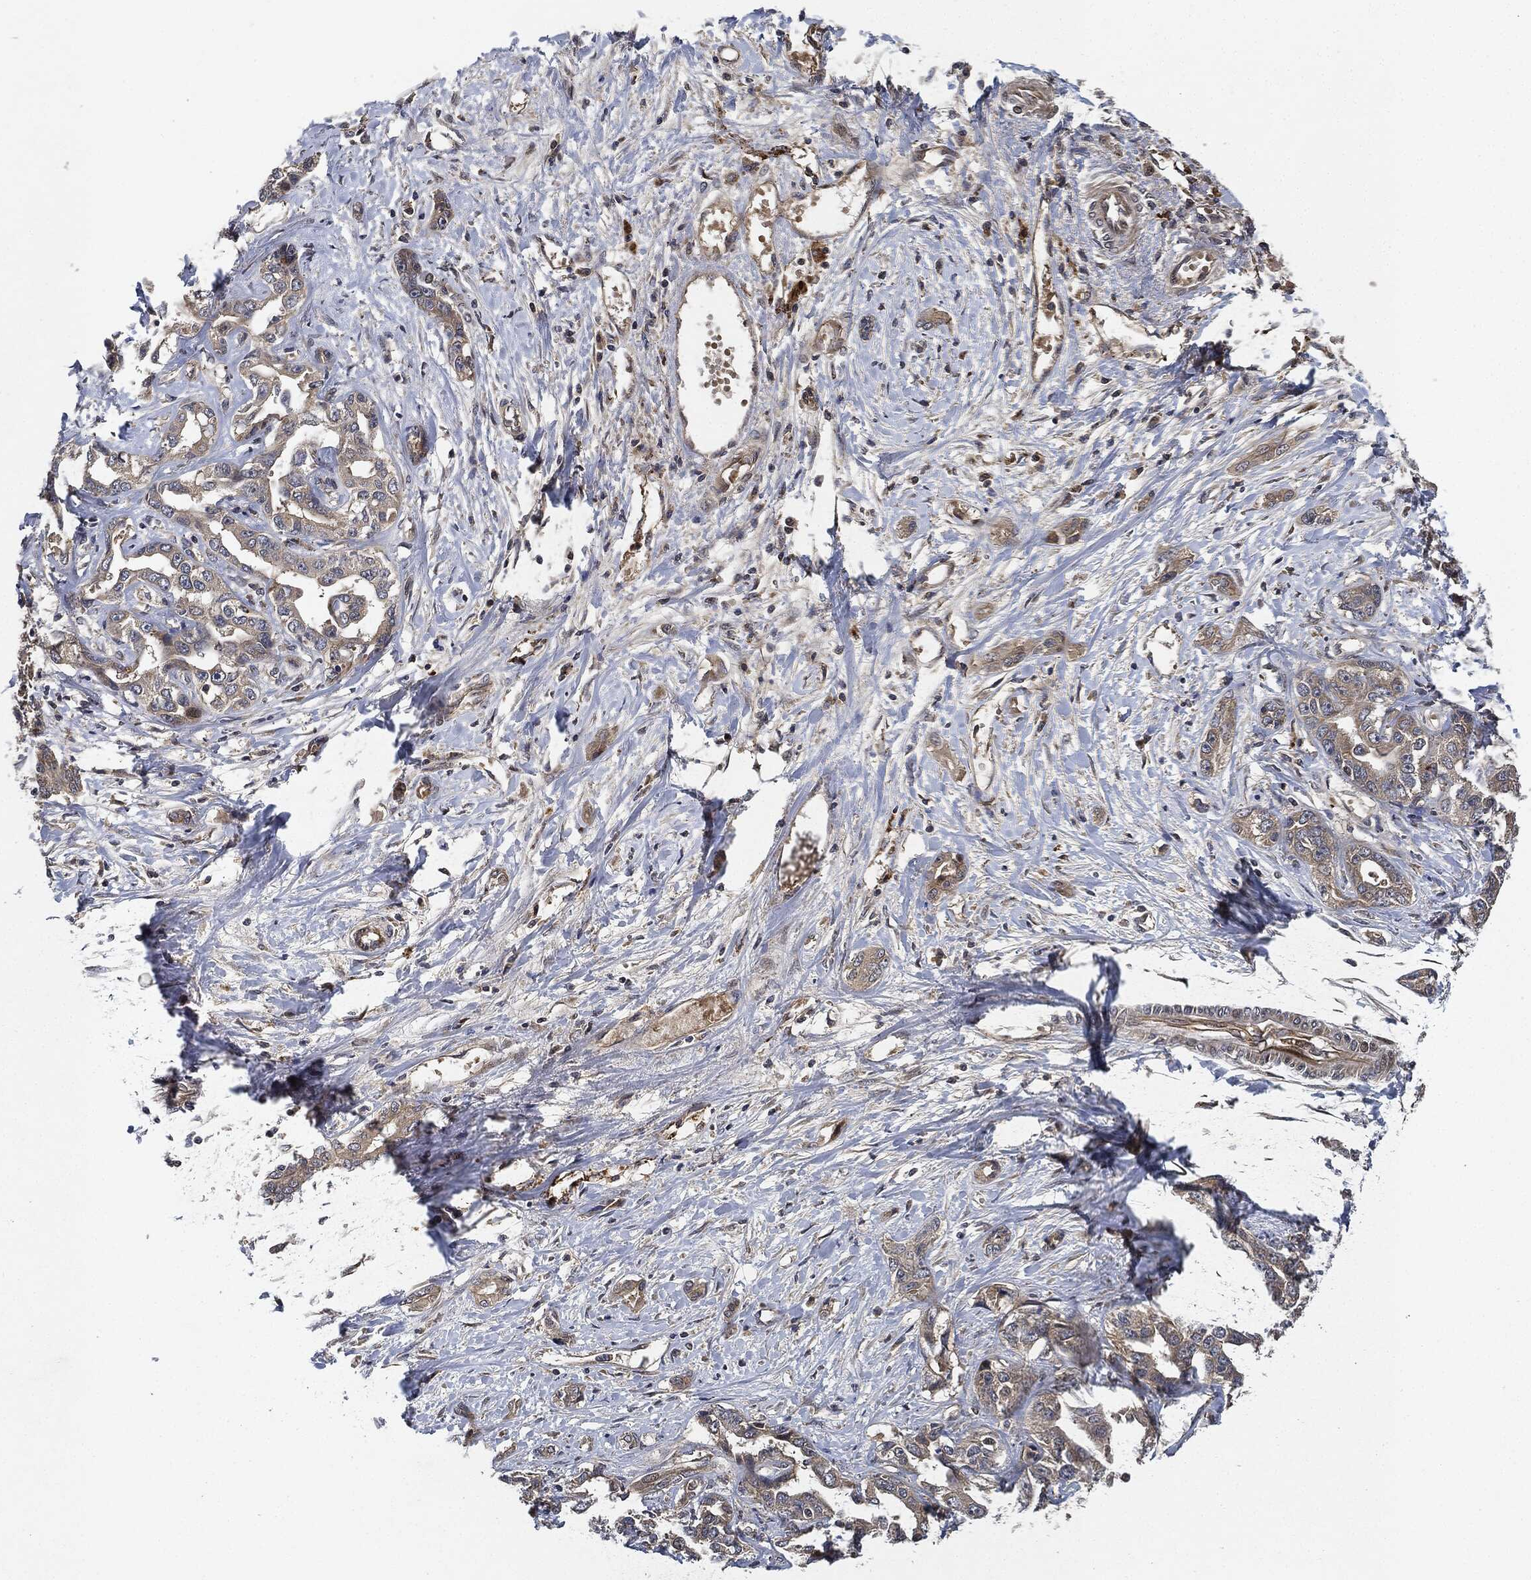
{"staining": {"intensity": "weak", "quantity": "<25%", "location": "cytoplasmic/membranous"}, "tissue": "liver cancer", "cell_type": "Tumor cells", "image_type": "cancer", "snomed": [{"axis": "morphology", "description": "Cholangiocarcinoma"}, {"axis": "topography", "description": "Liver"}], "caption": "IHC micrograph of neoplastic tissue: liver cholangiocarcinoma stained with DAB displays no significant protein staining in tumor cells.", "gene": "MLST8", "patient": {"sex": "male", "age": 59}}